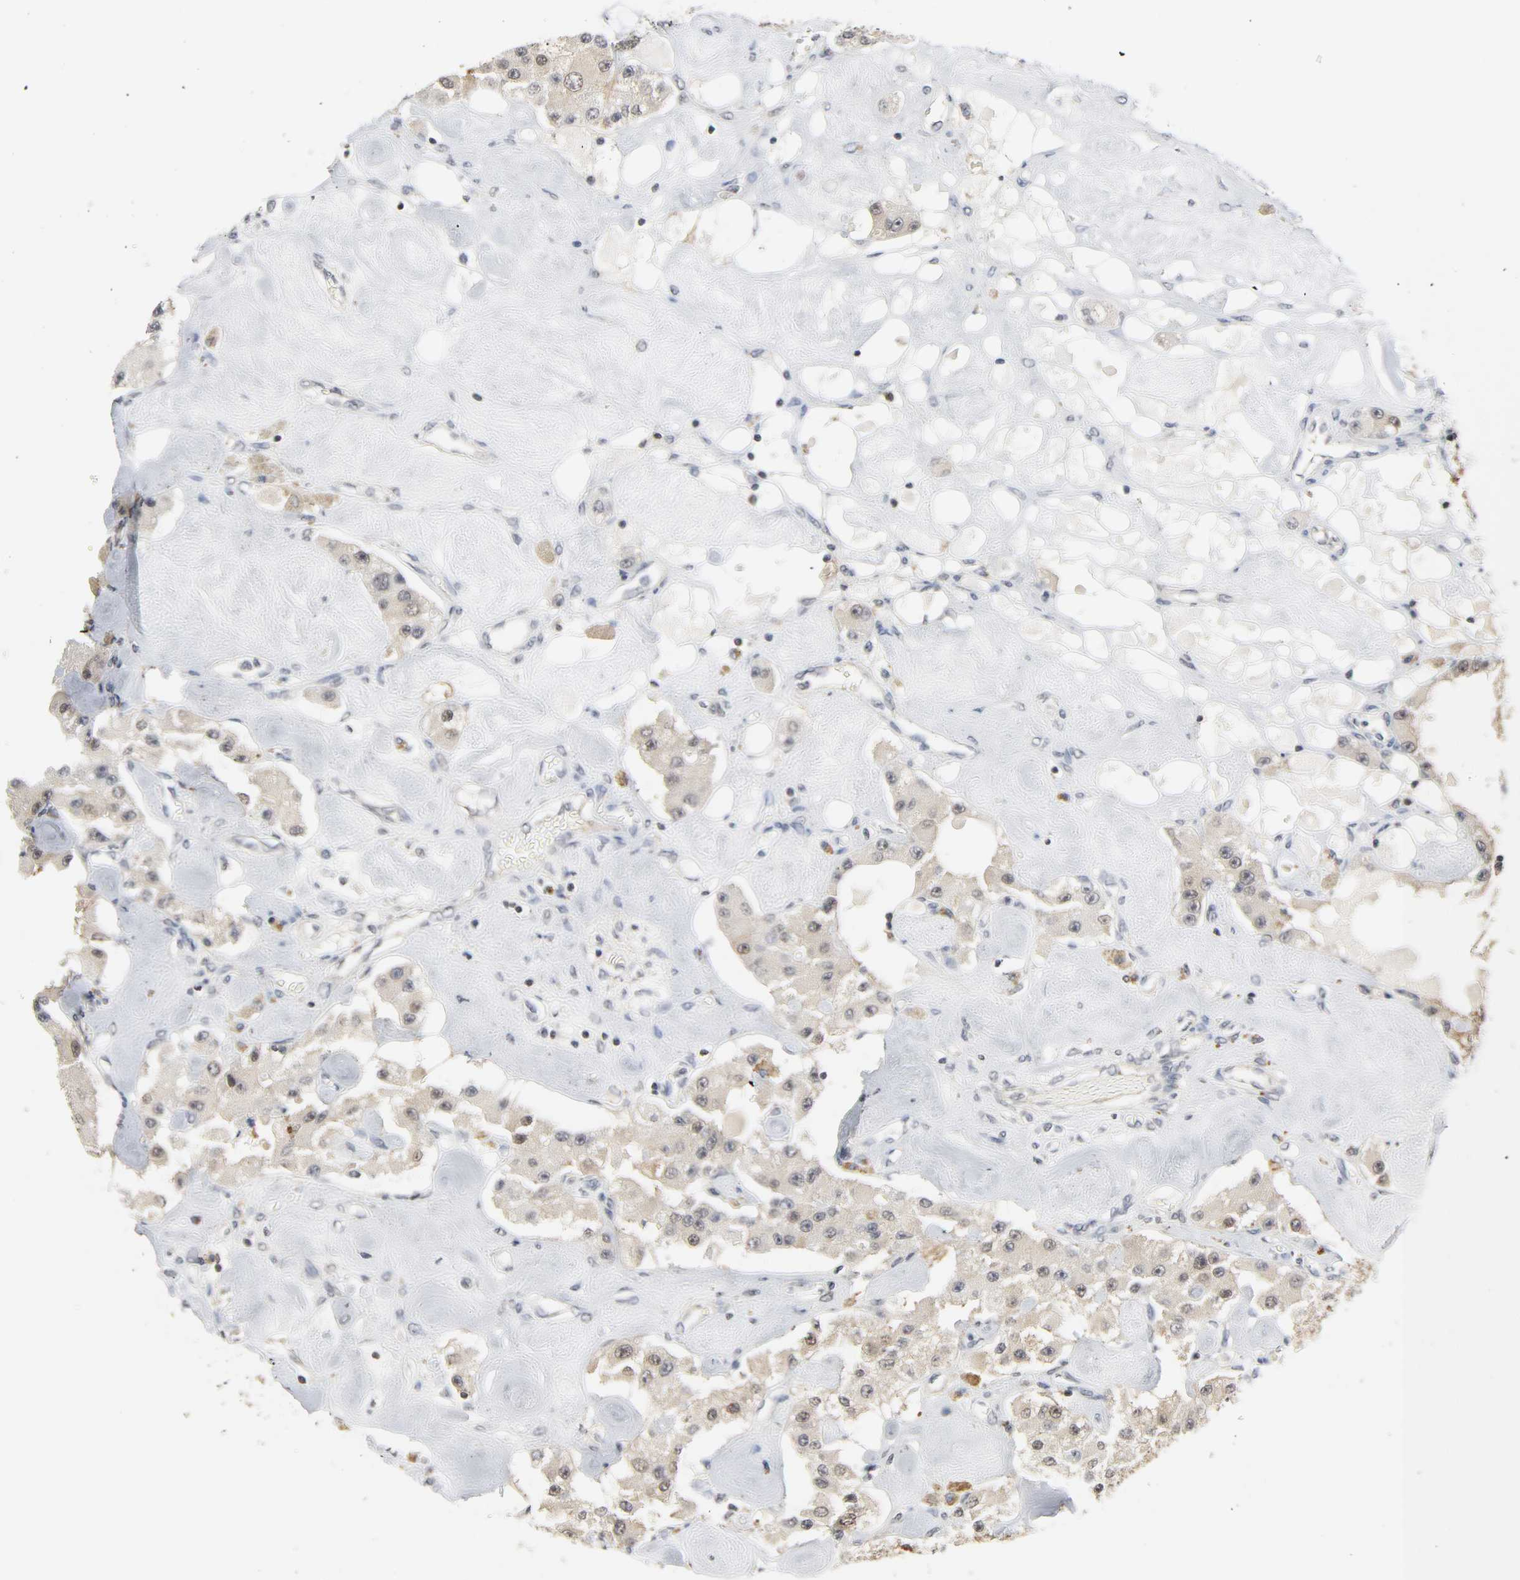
{"staining": {"intensity": "strong", "quantity": ">75%", "location": "cytoplasmic/membranous"}, "tissue": "carcinoid", "cell_type": "Tumor cells", "image_type": "cancer", "snomed": [{"axis": "morphology", "description": "Carcinoid, malignant, NOS"}, {"axis": "topography", "description": "Pancreas"}], "caption": "This image reveals immunohistochemistry staining of human carcinoid, with high strong cytoplasmic/membranous staining in about >75% of tumor cells.", "gene": "MIF", "patient": {"sex": "male", "age": 41}}